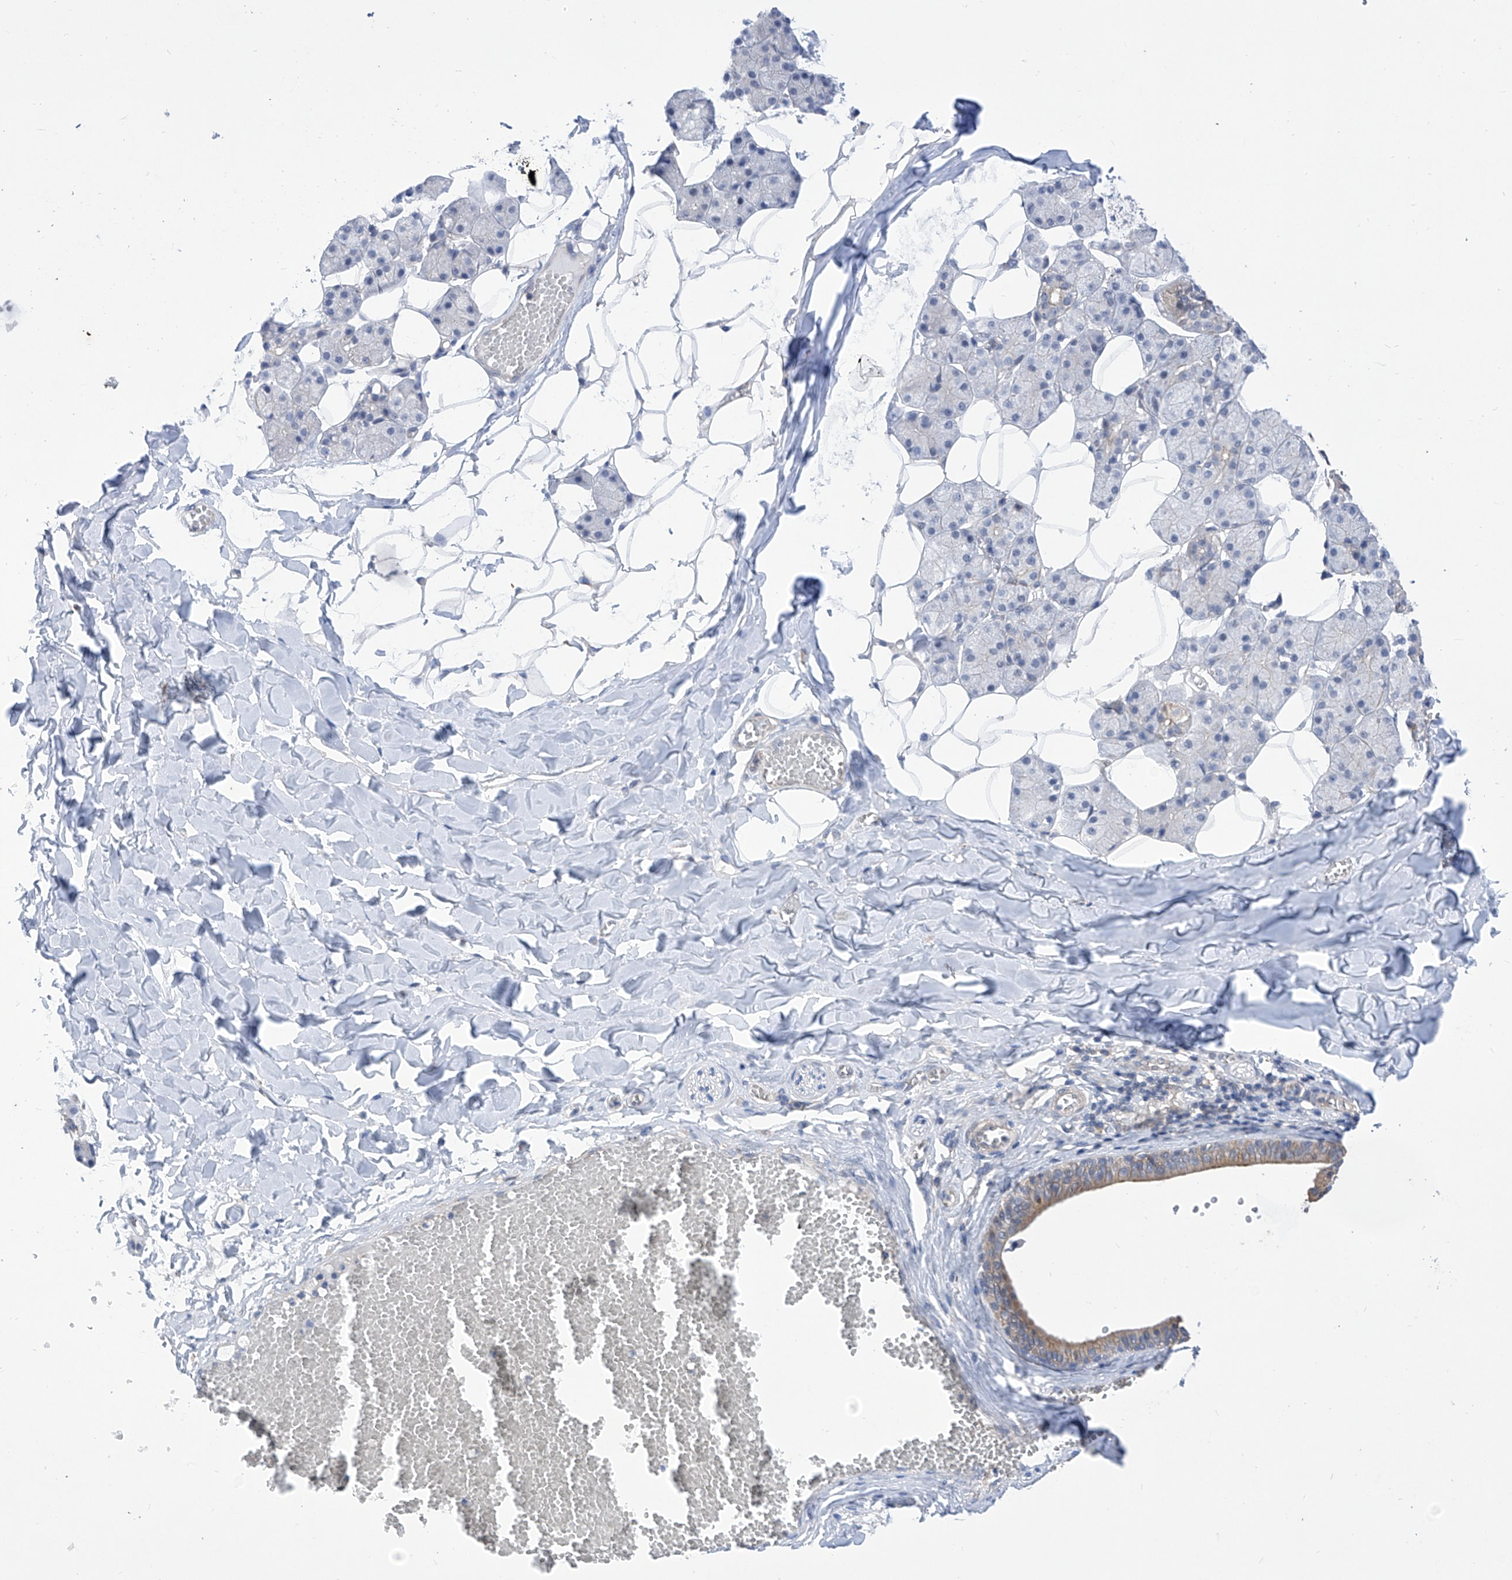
{"staining": {"intensity": "moderate", "quantity": "<25%", "location": "cytoplasmic/membranous"}, "tissue": "salivary gland", "cell_type": "Glandular cells", "image_type": "normal", "snomed": [{"axis": "morphology", "description": "Normal tissue, NOS"}, {"axis": "topography", "description": "Salivary gland"}], "caption": "Moderate cytoplasmic/membranous expression is identified in approximately <25% of glandular cells in benign salivary gland.", "gene": "KIFC2", "patient": {"sex": "female", "age": 33}}